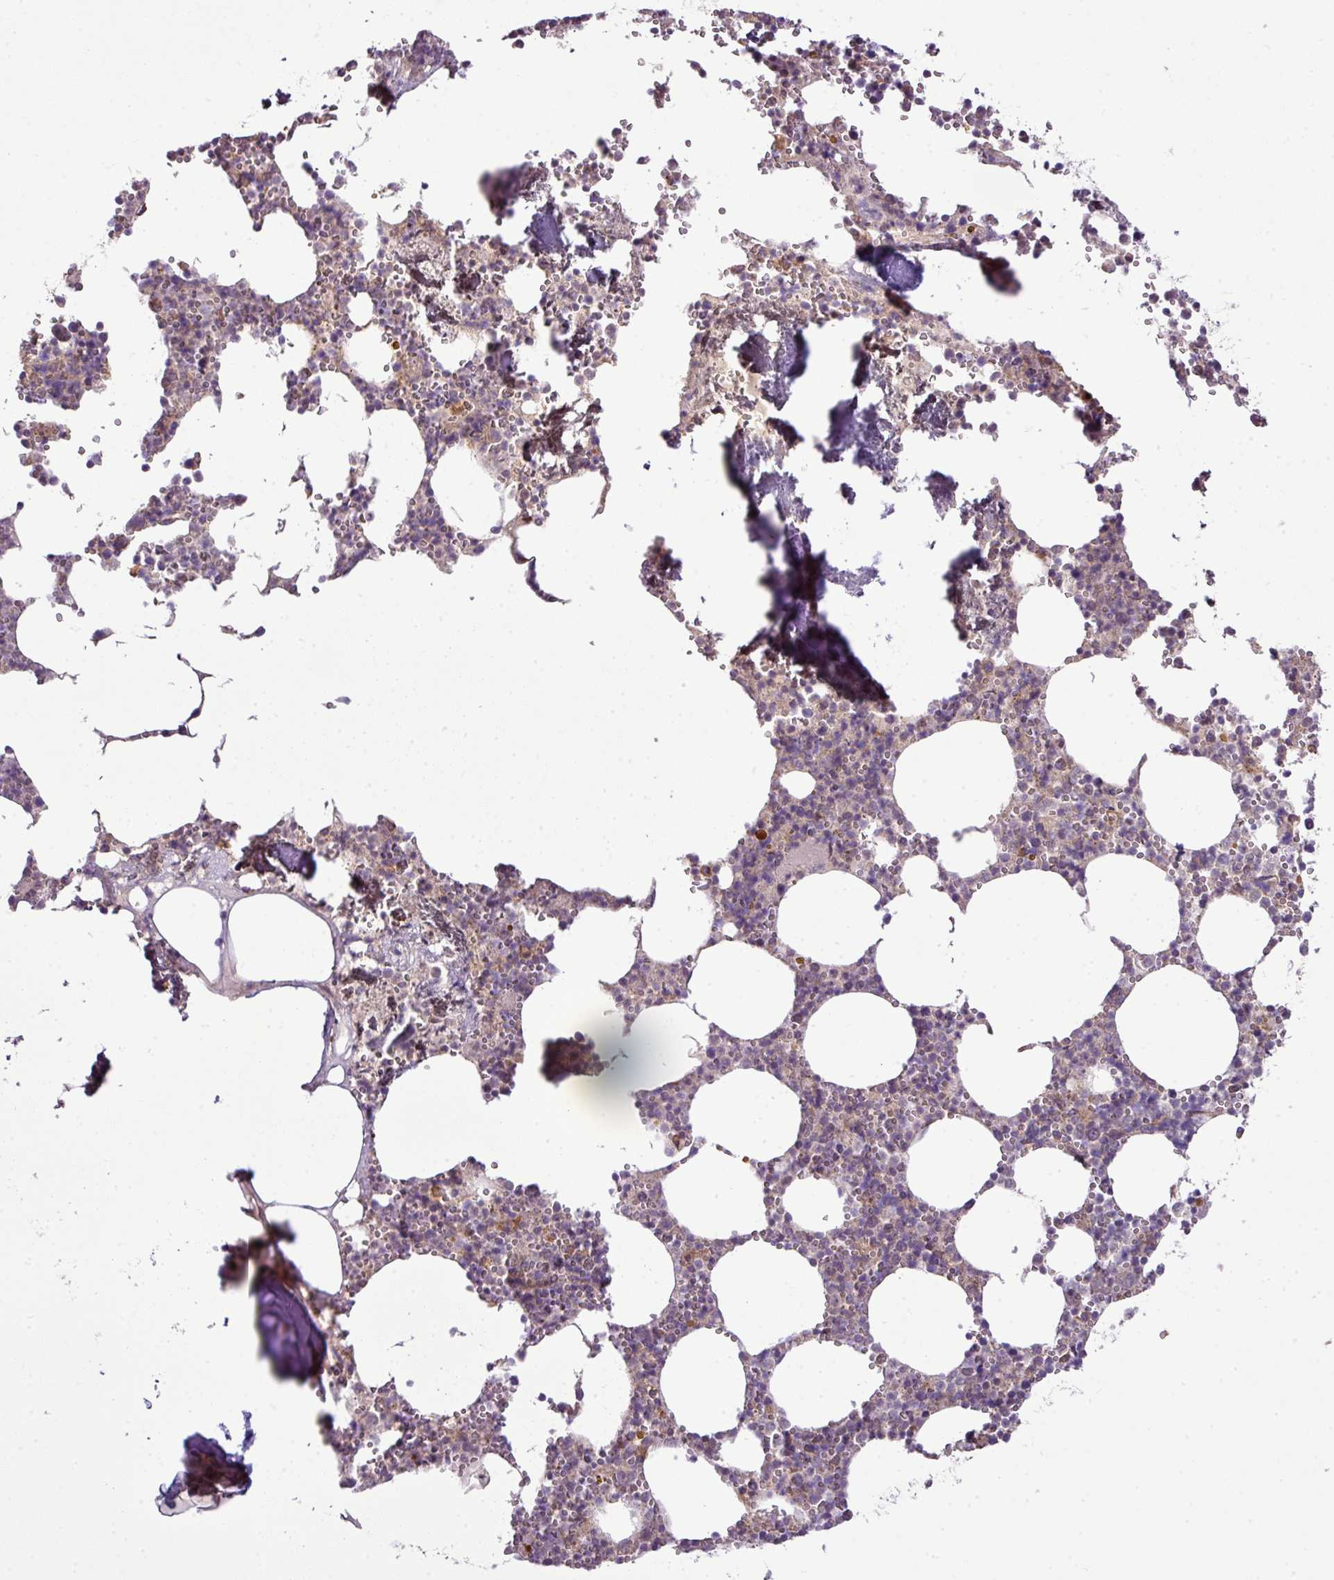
{"staining": {"intensity": "weak", "quantity": "<25%", "location": "cytoplasmic/membranous"}, "tissue": "bone marrow", "cell_type": "Hematopoietic cells", "image_type": "normal", "snomed": [{"axis": "morphology", "description": "Normal tissue, NOS"}, {"axis": "topography", "description": "Bone marrow"}], "caption": "IHC photomicrograph of normal bone marrow stained for a protein (brown), which demonstrates no staining in hematopoietic cells. (DAB (3,3'-diaminobenzidine) immunohistochemistry (IHC) visualized using brightfield microscopy, high magnification).", "gene": "COX18", "patient": {"sex": "male", "age": 54}}